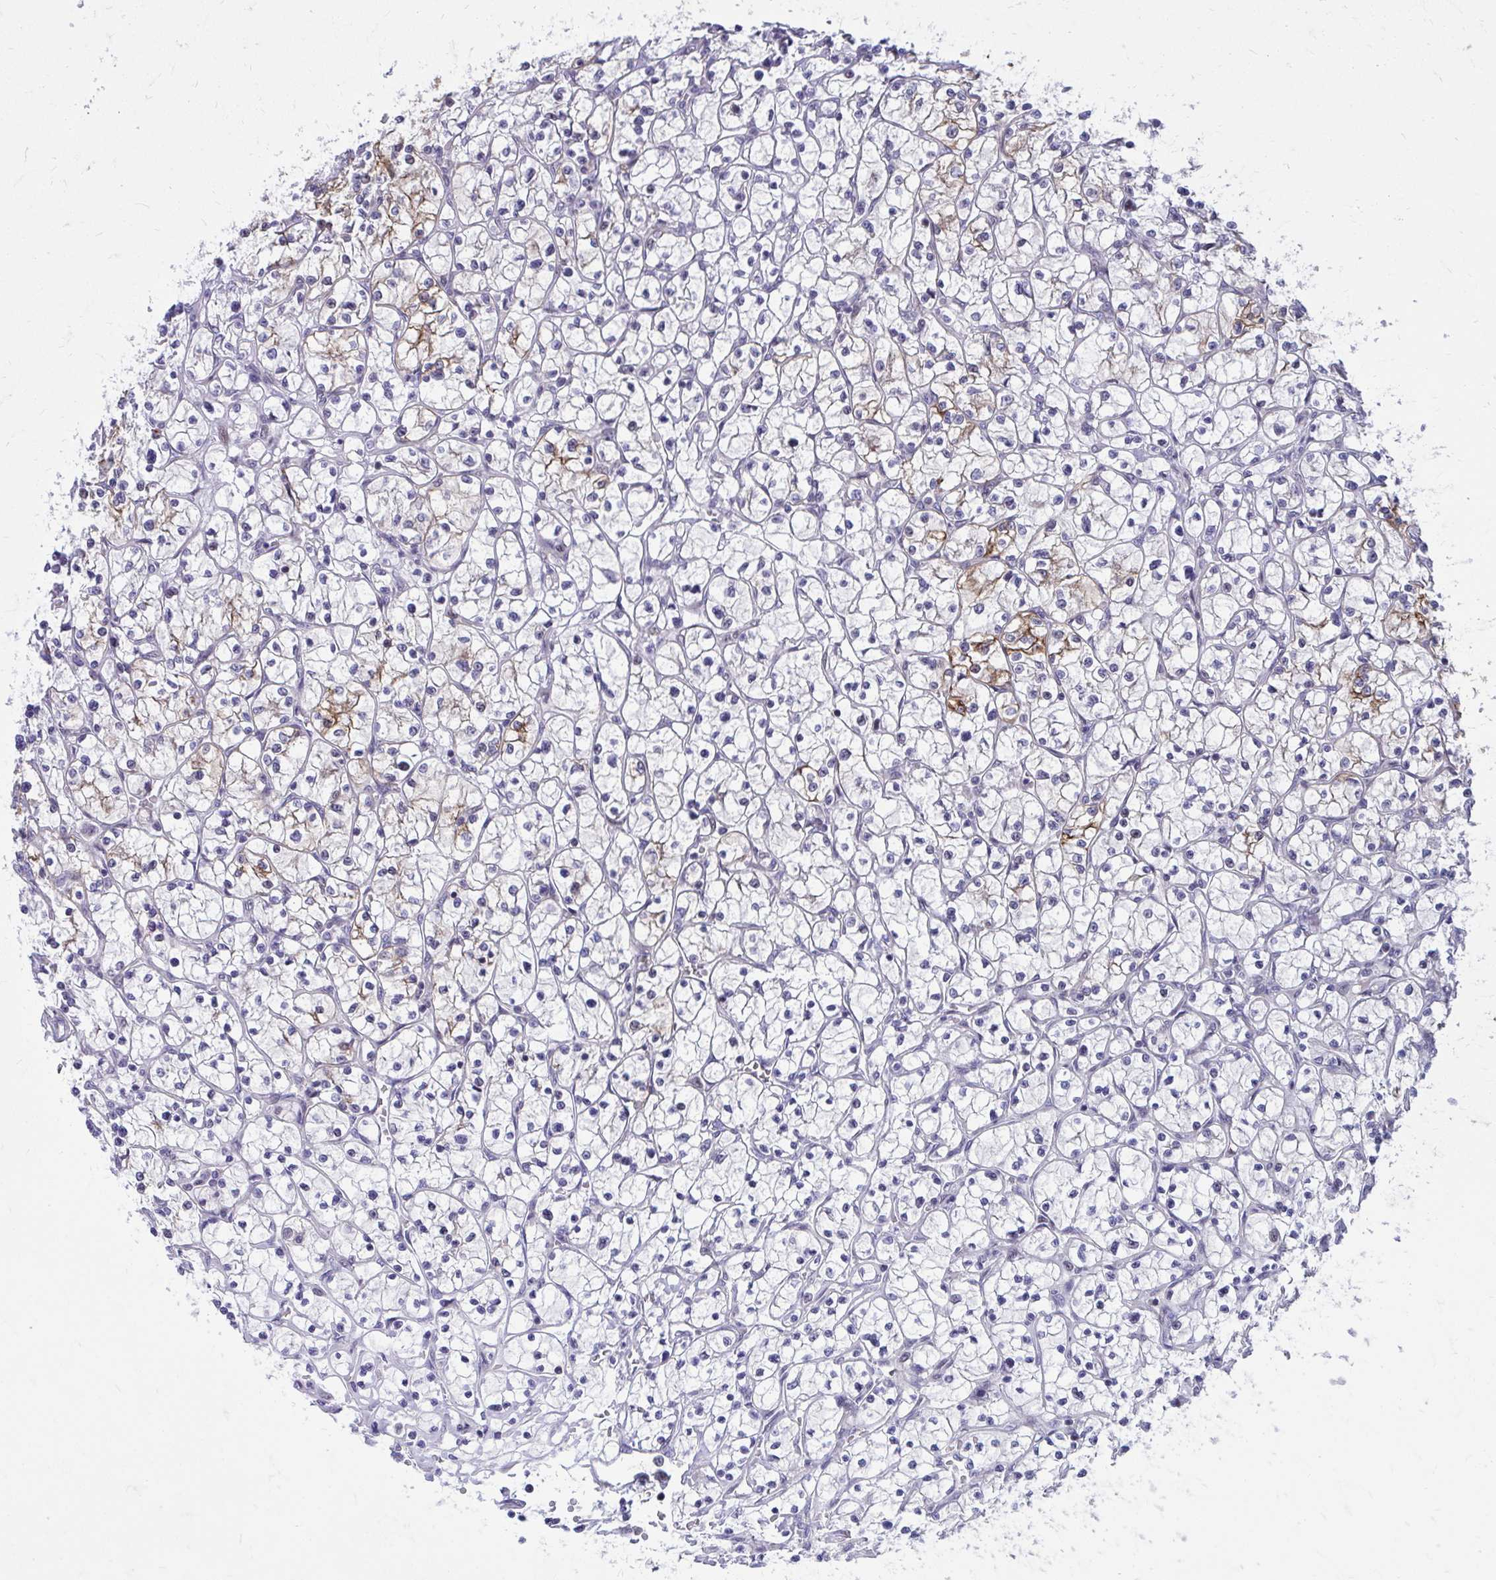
{"staining": {"intensity": "moderate", "quantity": "<25%", "location": "cytoplasmic/membranous"}, "tissue": "renal cancer", "cell_type": "Tumor cells", "image_type": "cancer", "snomed": [{"axis": "morphology", "description": "Adenocarcinoma, NOS"}, {"axis": "topography", "description": "Kidney"}], "caption": "Adenocarcinoma (renal) stained with a protein marker displays moderate staining in tumor cells.", "gene": "ANKRD30B", "patient": {"sex": "female", "age": 64}}